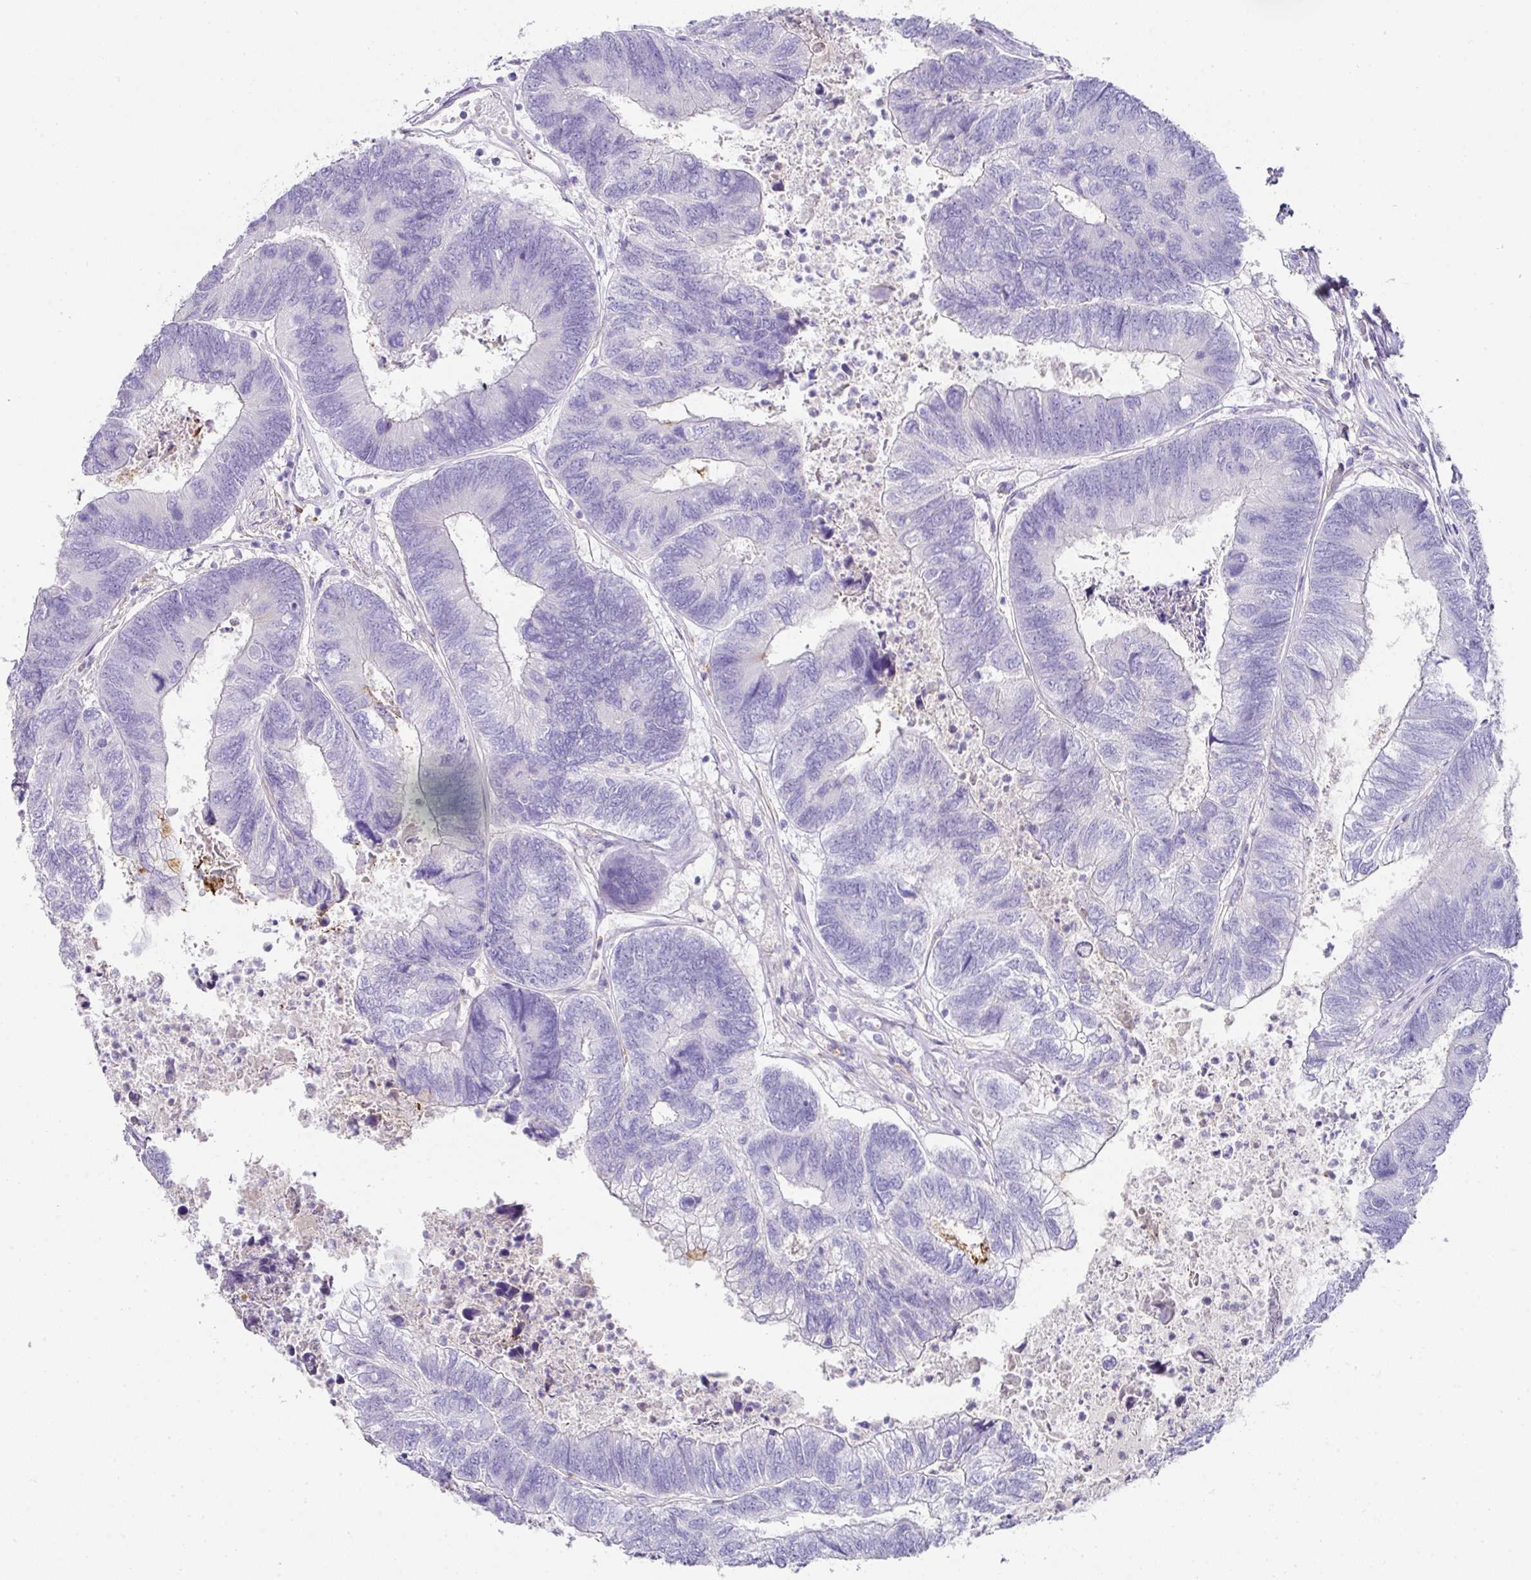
{"staining": {"intensity": "negative", "quantity": "none", "location": "none"}, "tissue": "colorectal cancer", "cell_type": "Tumor cells", "image_type": "cancer", "snomed": [{"axis": "morphology", "description": "Adenocarcinoma, NOS"}, {"axis": "topography", "description": "Colon"}], "caption": "Protein analysis of adenocarcinoma (colorectal) demonstrates no significant positivity in tumor cells.", "gene": "TARM1", "patient": {"sex": "female", "age": 67}}